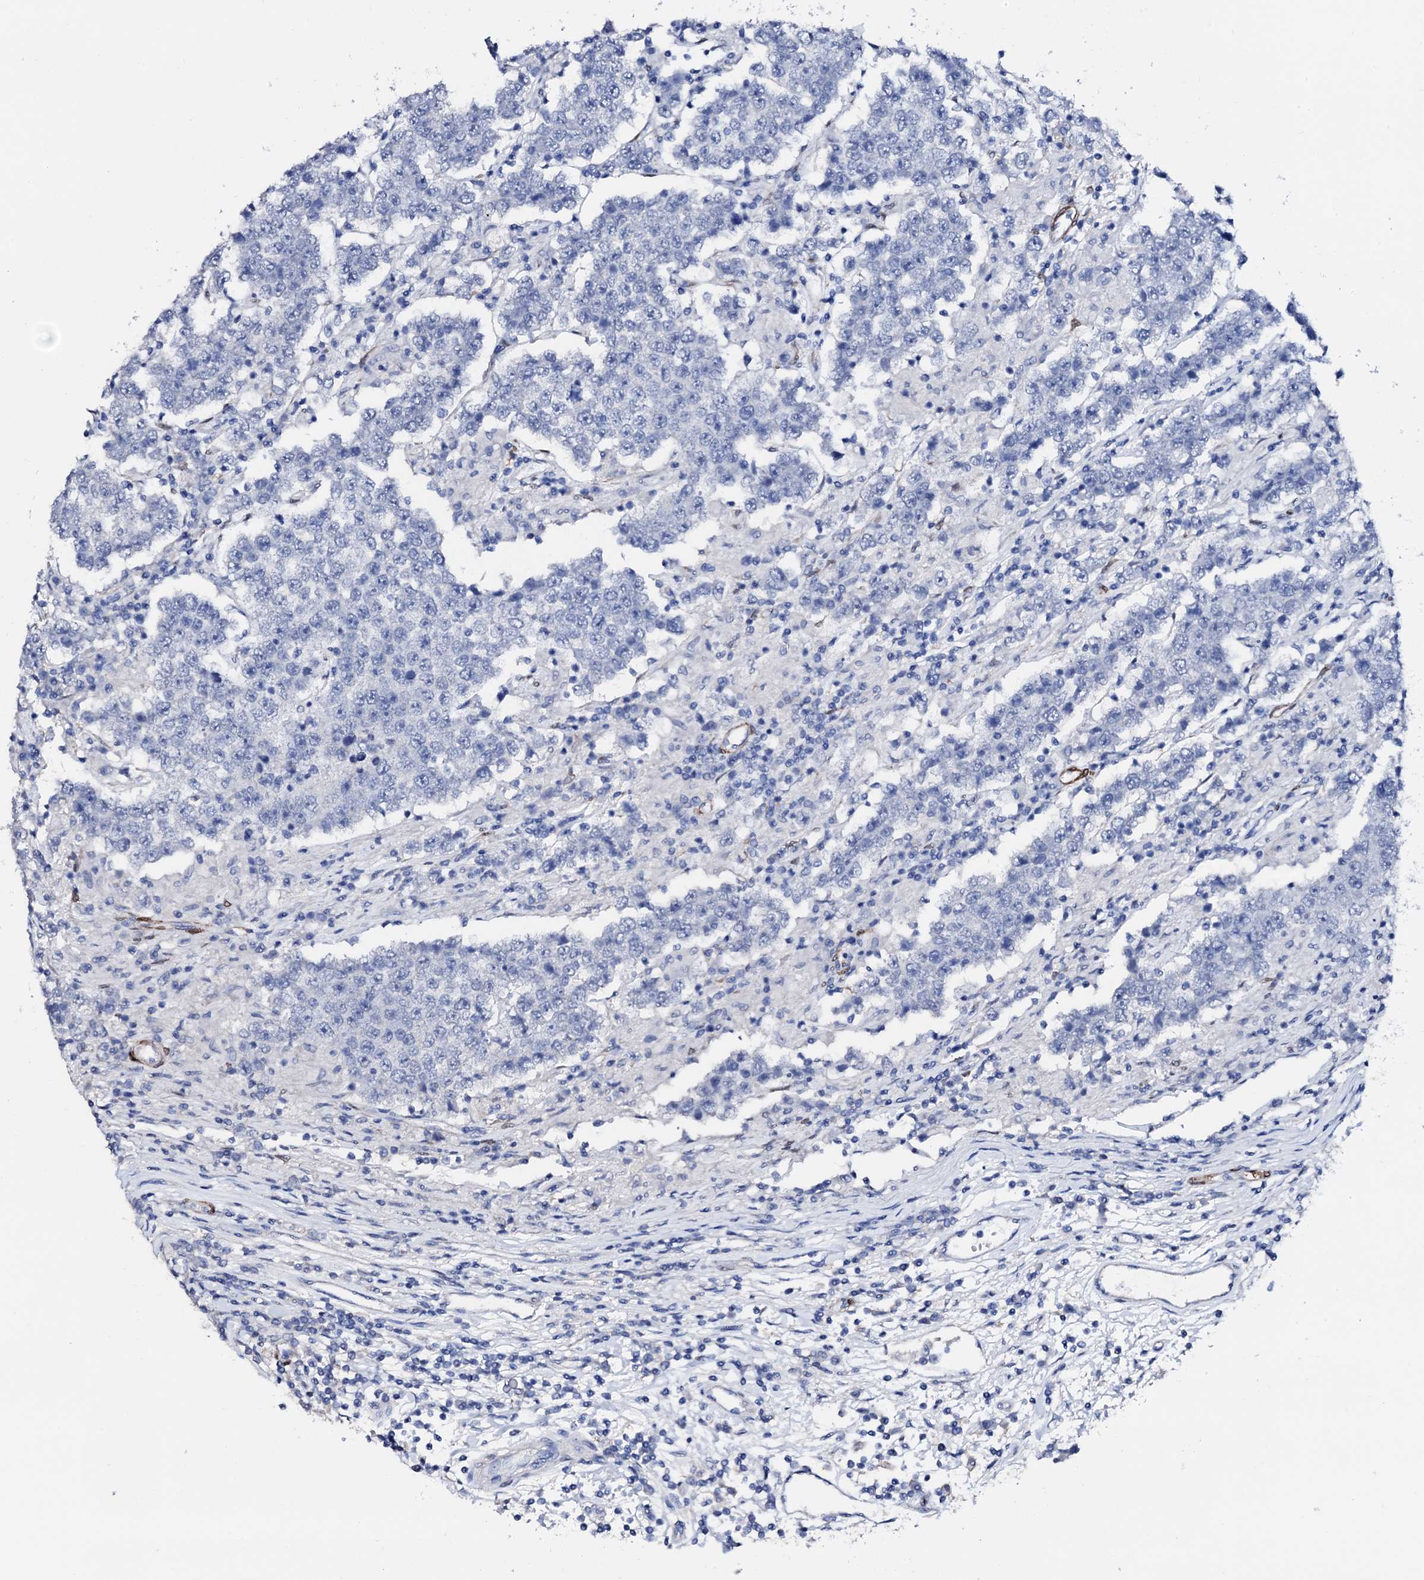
{"staining": {"intensity": "negative", "quantity": "none", "location": "none"}, "tissue": "testis cancer", "cell_type": "Tumor cells", "image_type": "cancer", "snomed": [{"axis": "morphology", "description": "Normal tissue, NOS"}, {"axis": "morphology", "description": "Urothelial carcinoma, High grade"}, {"axis": "morphology", "description": "Seminoma, NOS"}, {"axis": "morphology", "description": "Carcinoma, Embryonal, NOS"}, {"axis": "topography", "description": "Urinary bladder"}, {"axis": "topography", "description": "Testis"}], "caption": "Immunohistochemical staining of seminoma (testis) displays no significant staining in tumor cells. (Immunohistochemistry, brightfield microscopy, high magnification).", "gene": "NRIP2", "patient": {"sex": "male", "age": 41}}